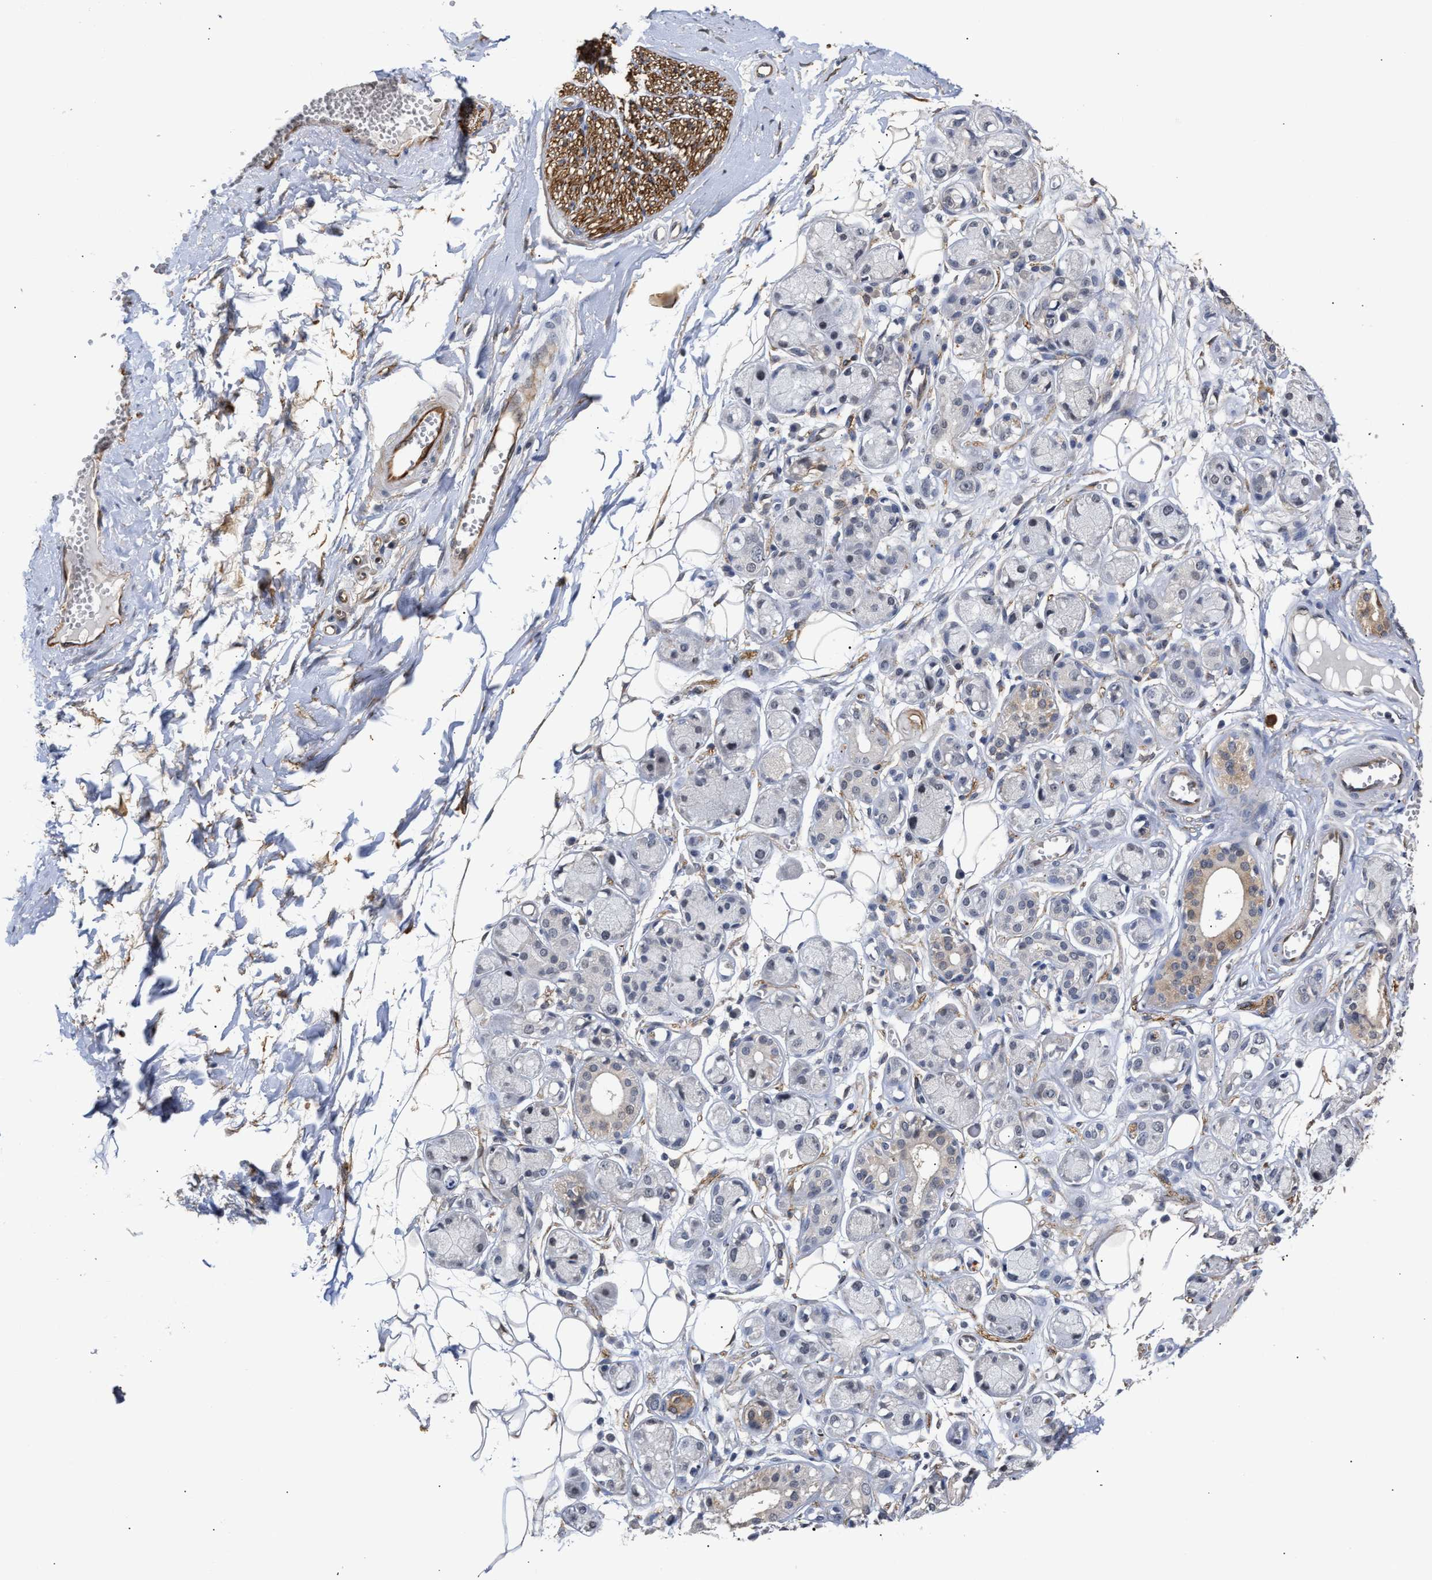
{"staining": {"intensity": "negative", "quantity": "none", "location": "none"}, "tissue": "adipose tissue", "cell_type": "Adipocytes", "image_type": "normal", "snomed": [{"axis": "morphology", "description": "Normal tissue, NOS"}, {"axis": "morphology", "description": "Inflammation, NOS"}, {"axis": "topography", "description": "Salivary gland"}, {"axis": "topography", "description": "Peripheral nerve tissue"}], "caption": "An immunohistochemistry (IHC) histopathology image of benign adipose tissue is shown. There is no staining in adipocytes of adipose tissue. (Brightfield microscopy of DAB immunohistochemistry (IHC) at high magnification).", "gene": "AHNAK2", "patient": {"sex": "female", "age": 75}}